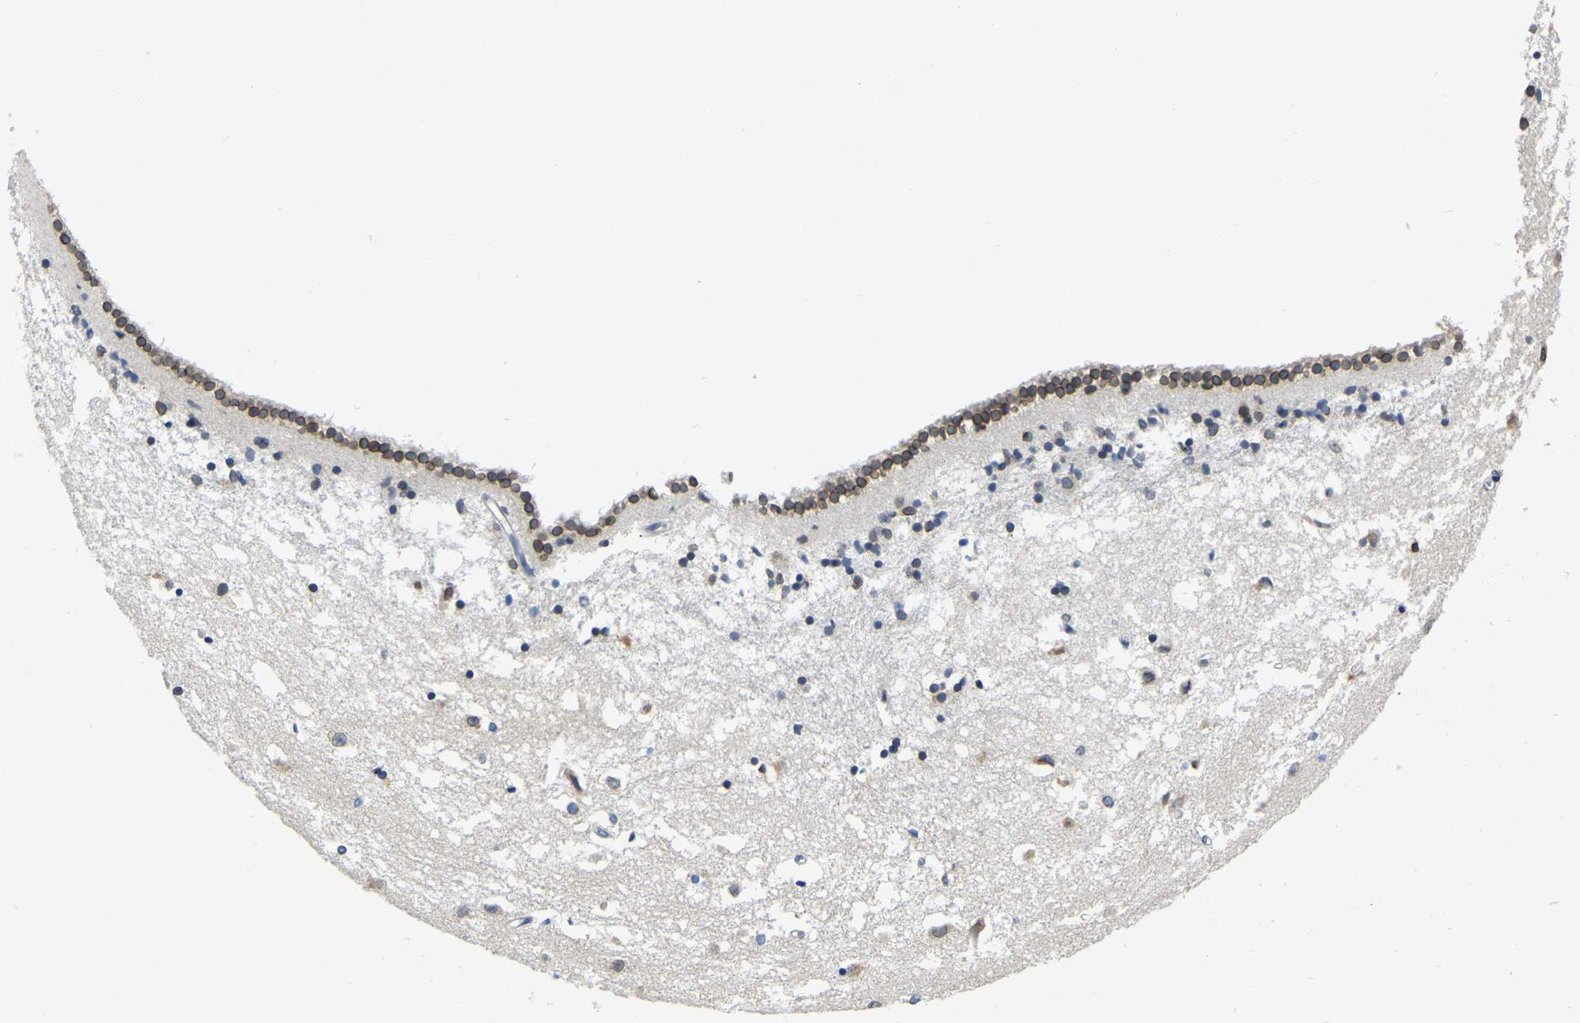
{"staining": {"intensity": "moderate", "quantity": "<25%", "location": "cytoplasmic/membranous,nuclear"}, "tissue": "caudate", "cell_type": "Glial cells", "image_type": "normal", "snomed": [{"axis": "morphology", "description": "Normal tissue, NOS"}, {"axis": "topography", "description": "Lateral ventricle wall"}], "caption": "The immunohistochemical stain labels moderate cytoplasmic/membranous,nuclear staining in glial cells of normal caudate. (brown staining indicates protein expression, while blue staining denotes nuclei).", "gene": "RANBP2", "patient": {"sex": "male", "age": 45}}